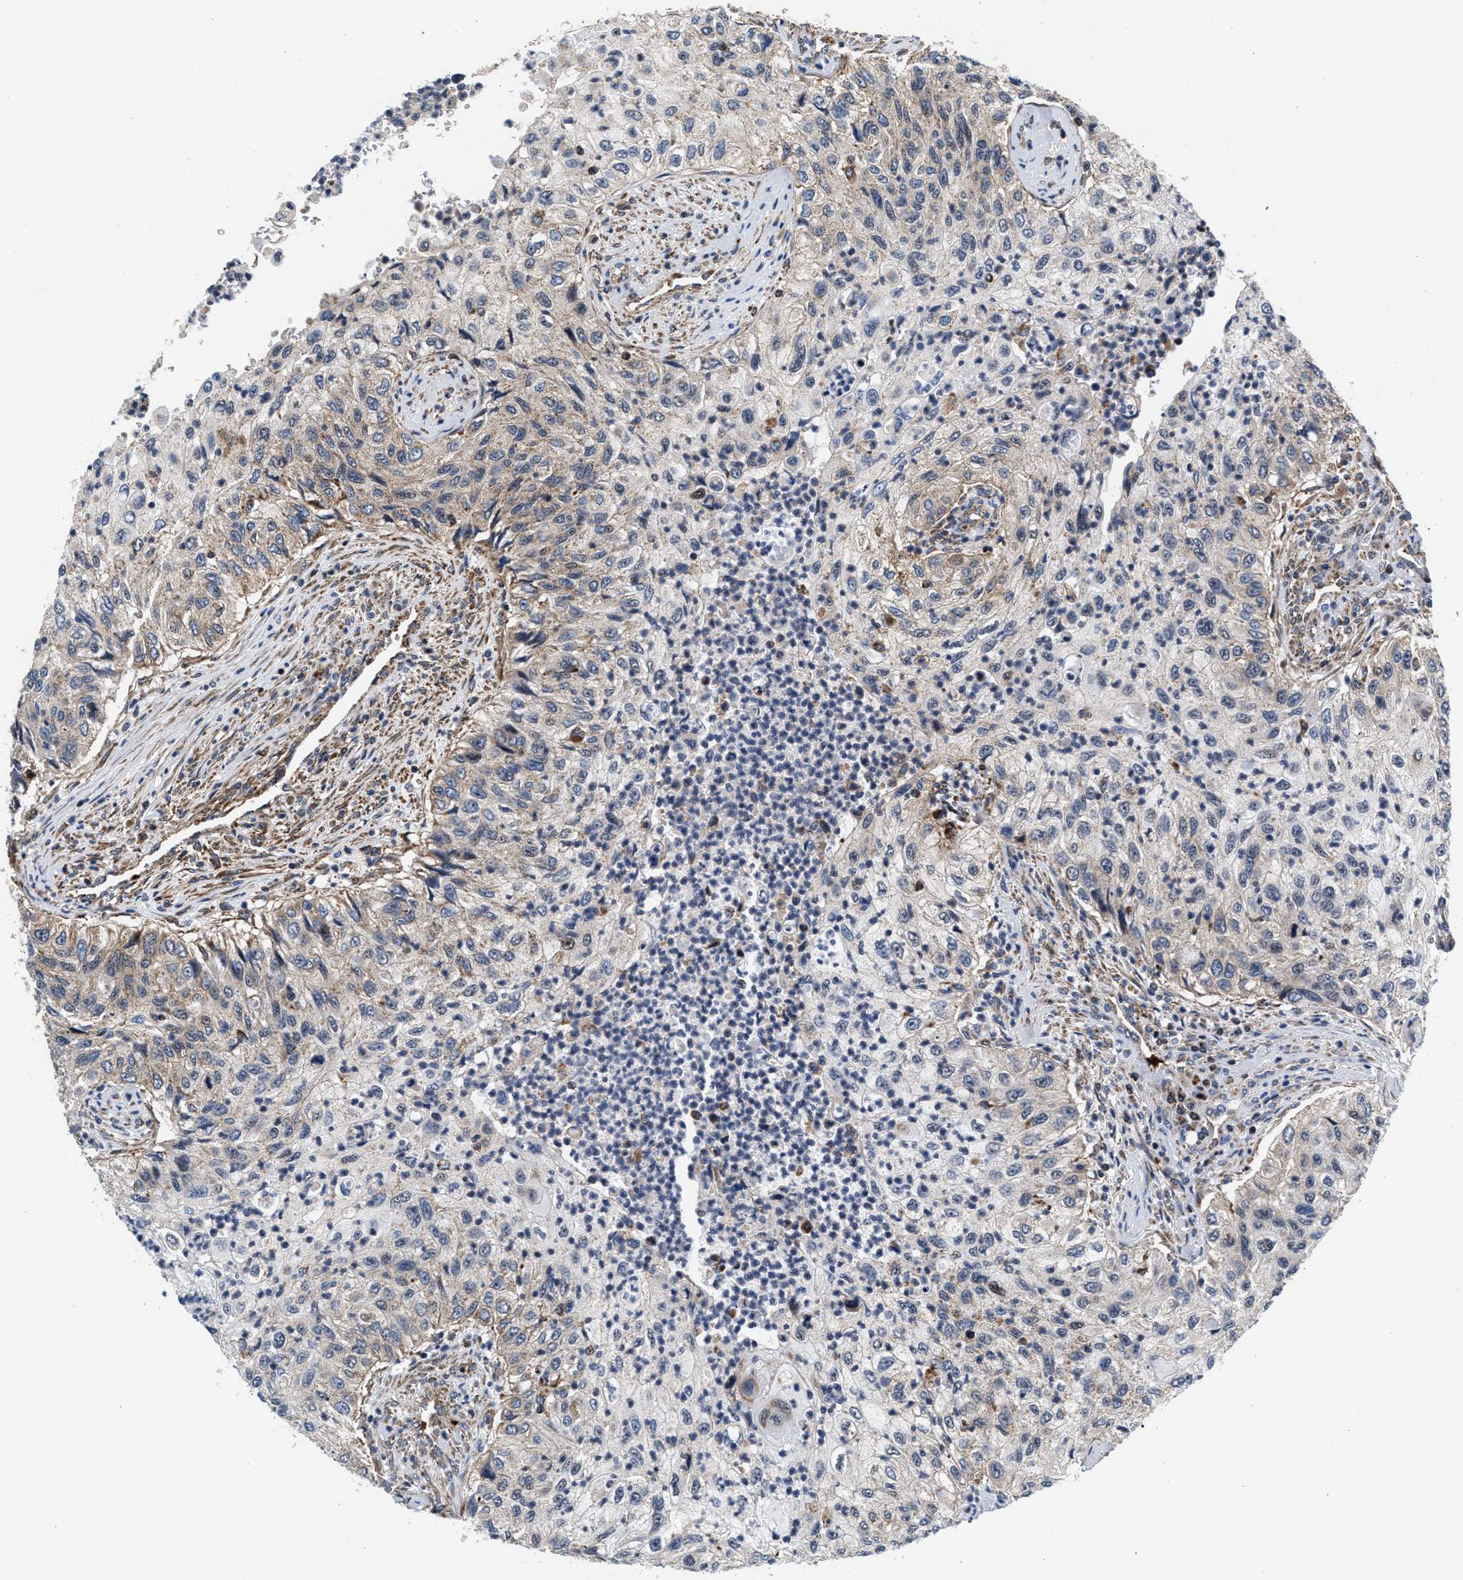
{"staining": {"intensity": "weak", "quantity": "<25%", "location": "cytoplasmic/membranous"}, "tissue": "urothelial cancer", "cell_type": "Tumor cells", "image_type": "cancer", "snomed": [{"axis": "morphology", "description": "Urothelial carcinoma, High grade"}, {"axis": "topography", "description": "Urinary bladder"}], "caption": "This is a micrograph of IHC staining of high-grade urothelial carcinoma, which shows no positivity in tumor cells. The staining is performed using DAB (3,3'-diaminobenzidine) brown chromogen with nuclei counter-stained in using hematoxylin.", "gene": "SGK1", "patient": {"sex": "female", "age": 60}}